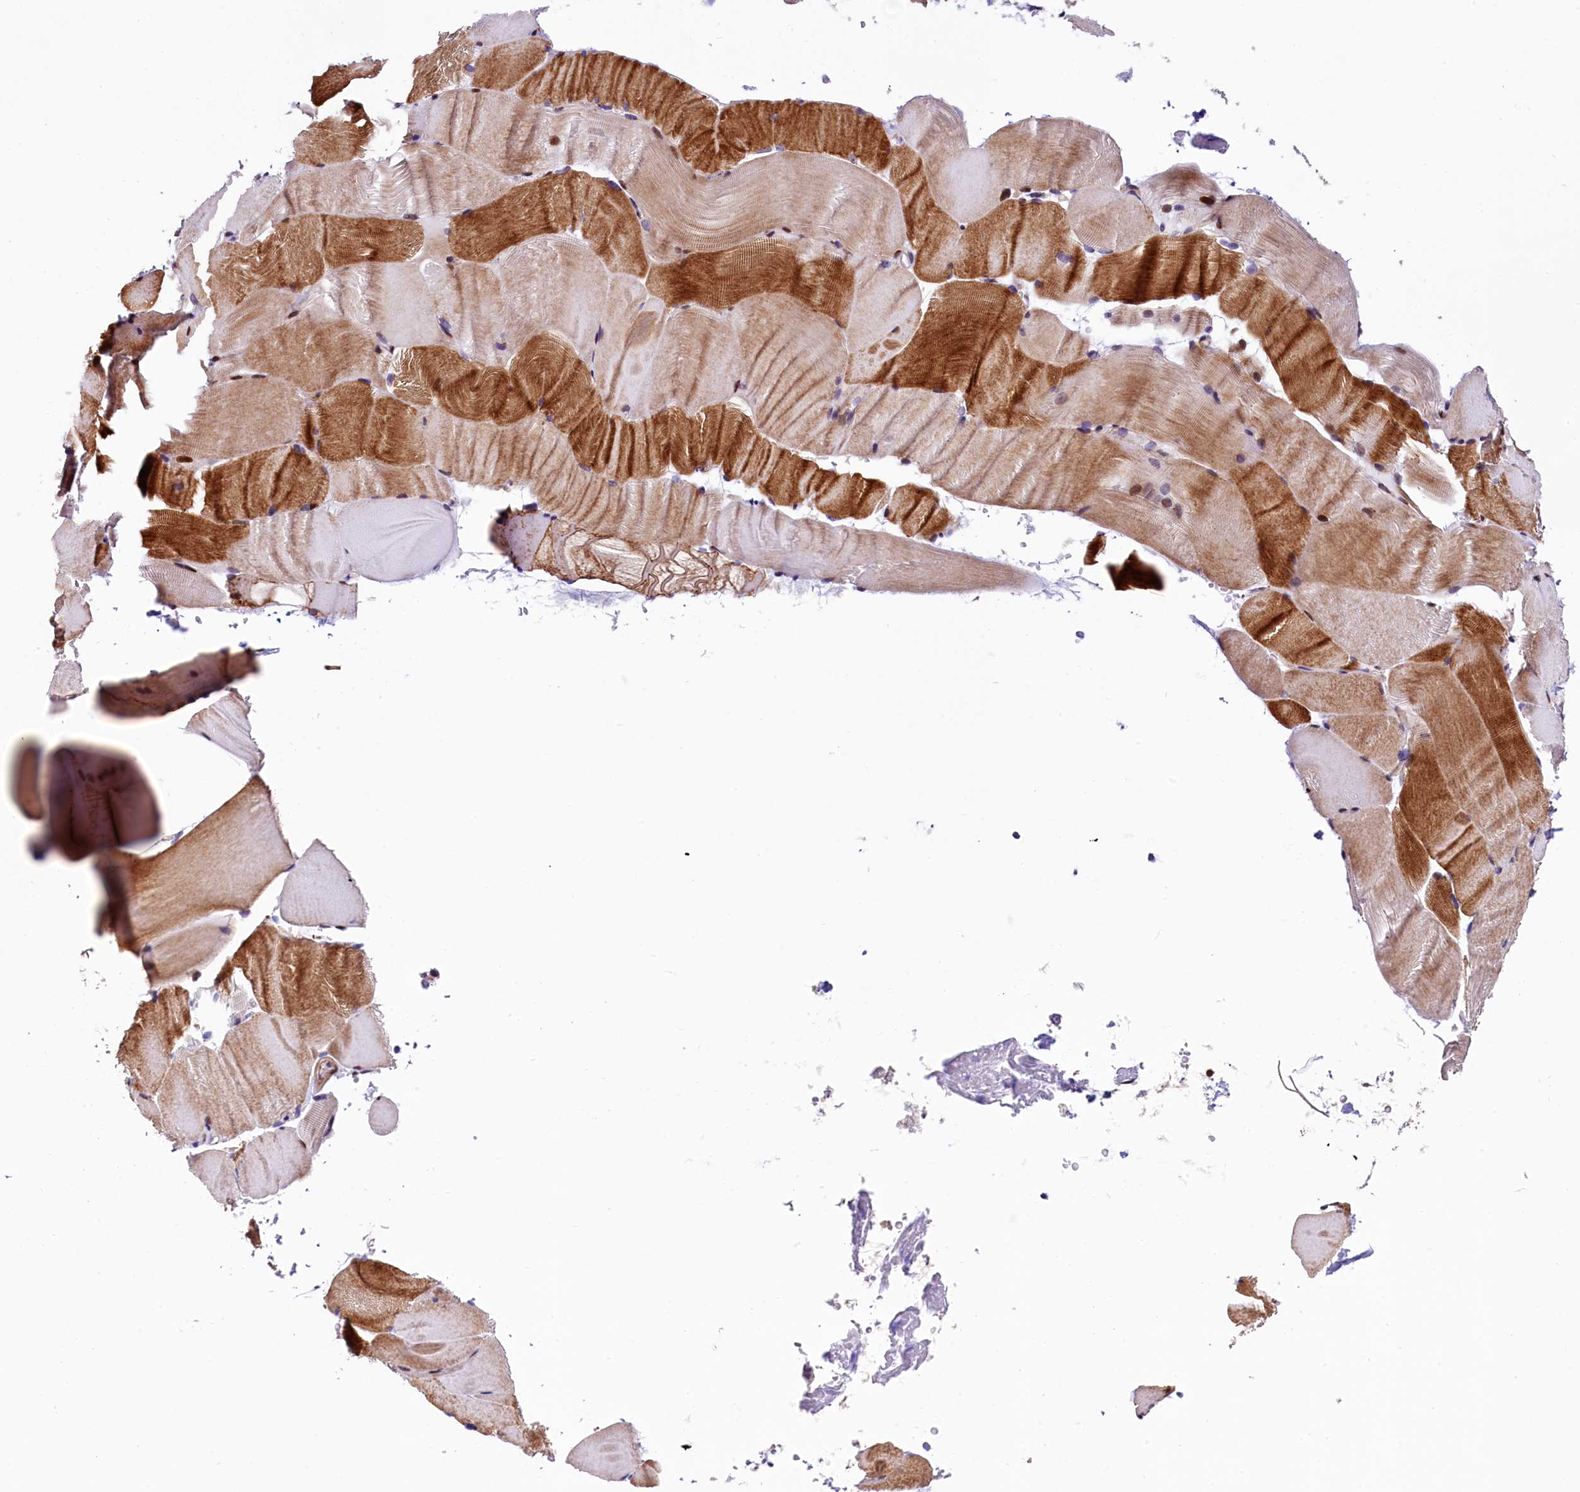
{"staining": {"intensity": "strong", "quantity": "<25%", "location": "cytoplasmic/membranous,nuclear"}, "tissue": "skeletal muscle", "cell_type": "Myocytes", "image_type": "normal", "snomed": [{"axis": "morphology", "description": "Normal tissue, NOS"}, {"axis": "topography", "description": "Skeletal muscle"}, {"axis": "topography", "description": "Parathyroid gland"}], "caption": "Immunohistochemistry histopathology image of benign skeletal muscle: human skeletal muscle stained using immunohistochemistry (IHC) demonstrates medium levels of strong protein expression localized specifically in the cytoplasmic/membranous,nuclear of myocytes, appearing as a cytoplasmic/membranous,nuclear brown color.", "gene": "TRMT112", "patient": {"sex": "female", "age": 37}}